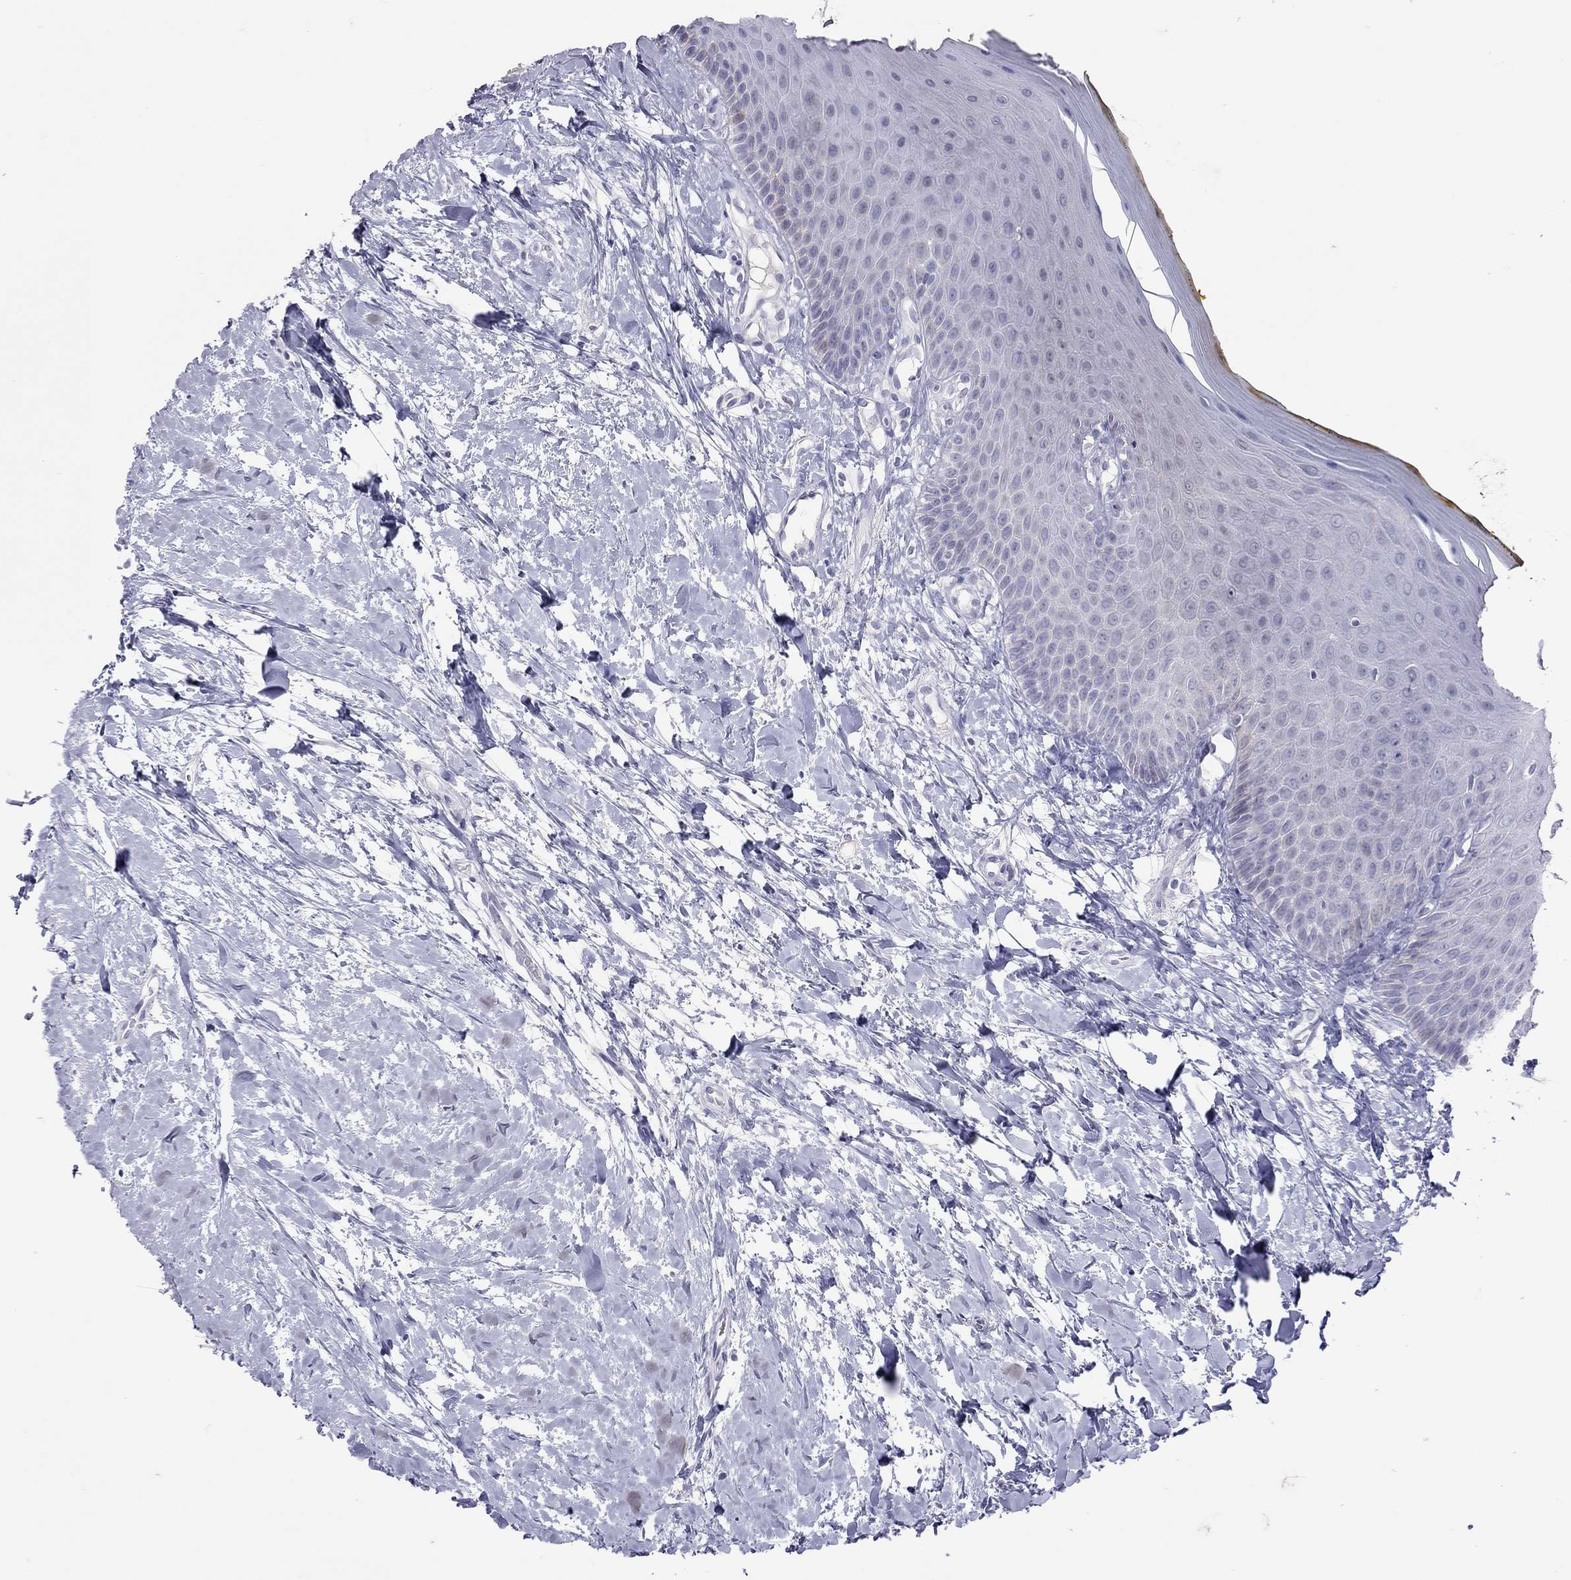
{"staining": {"intensity": "negative", "quantity": "none", "location": "none"}, "tissue": "oral mucosa", "cell_type": "Squamous epithelial cells", "image_type": "normal", "snomed": [{"axis": "morphology", "description": "Normal tissue, NOS"}, {"axis": "topography", "description": "Oral tissue"}], "caption": "Unremarkable oral mucosa was stained to show a protein in brown. There is no significant staining in squamous epithelial cells. Nuclei are stained in blue.", "gene": "MUC16", "patient": {"sex": "female", "age": 43}}